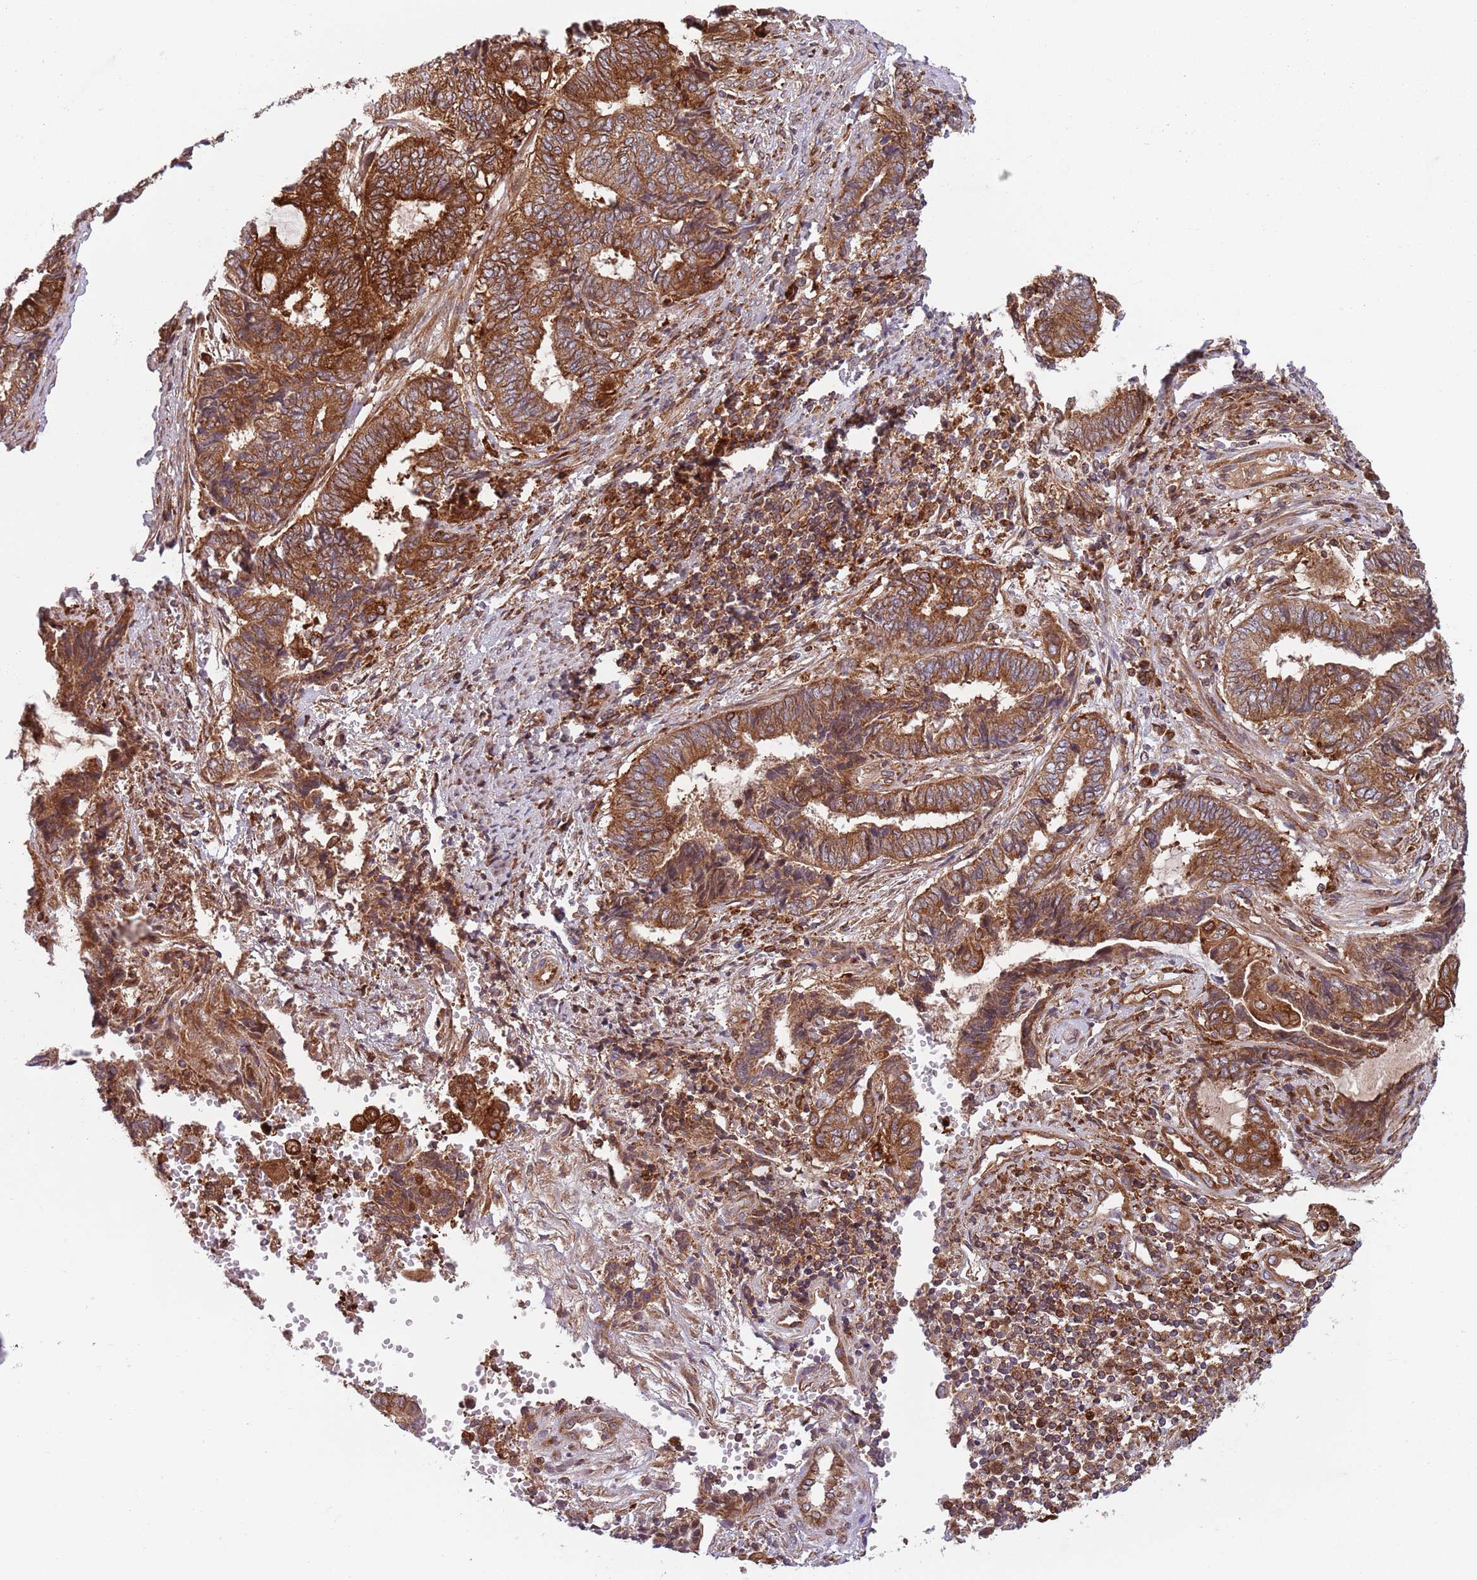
{"staining": {"intensity": "strong", "quantity": ">75%", "location": "cytoplasmic/membranous"}, "tissue": "endometrial cancer", "cell_type": "Tumor cells", "image_type": "cancer", "snomed": [{"axis": "morphology", "description": "Adenocarcinoma, NOS"}, {"axis": "topography", "description": "Uterus"}, {"axis": "topography", "description": "Endometrium"}], "caption": "About >75% of tumor cells in endometrial adenocarcinoma demonstrate strong cytoplasmic/membranous protein positivity as visualized by brown immunohistochemical staining.", "gene": "ZMYM5", "patient": {"sex": "female", "age": 70}}